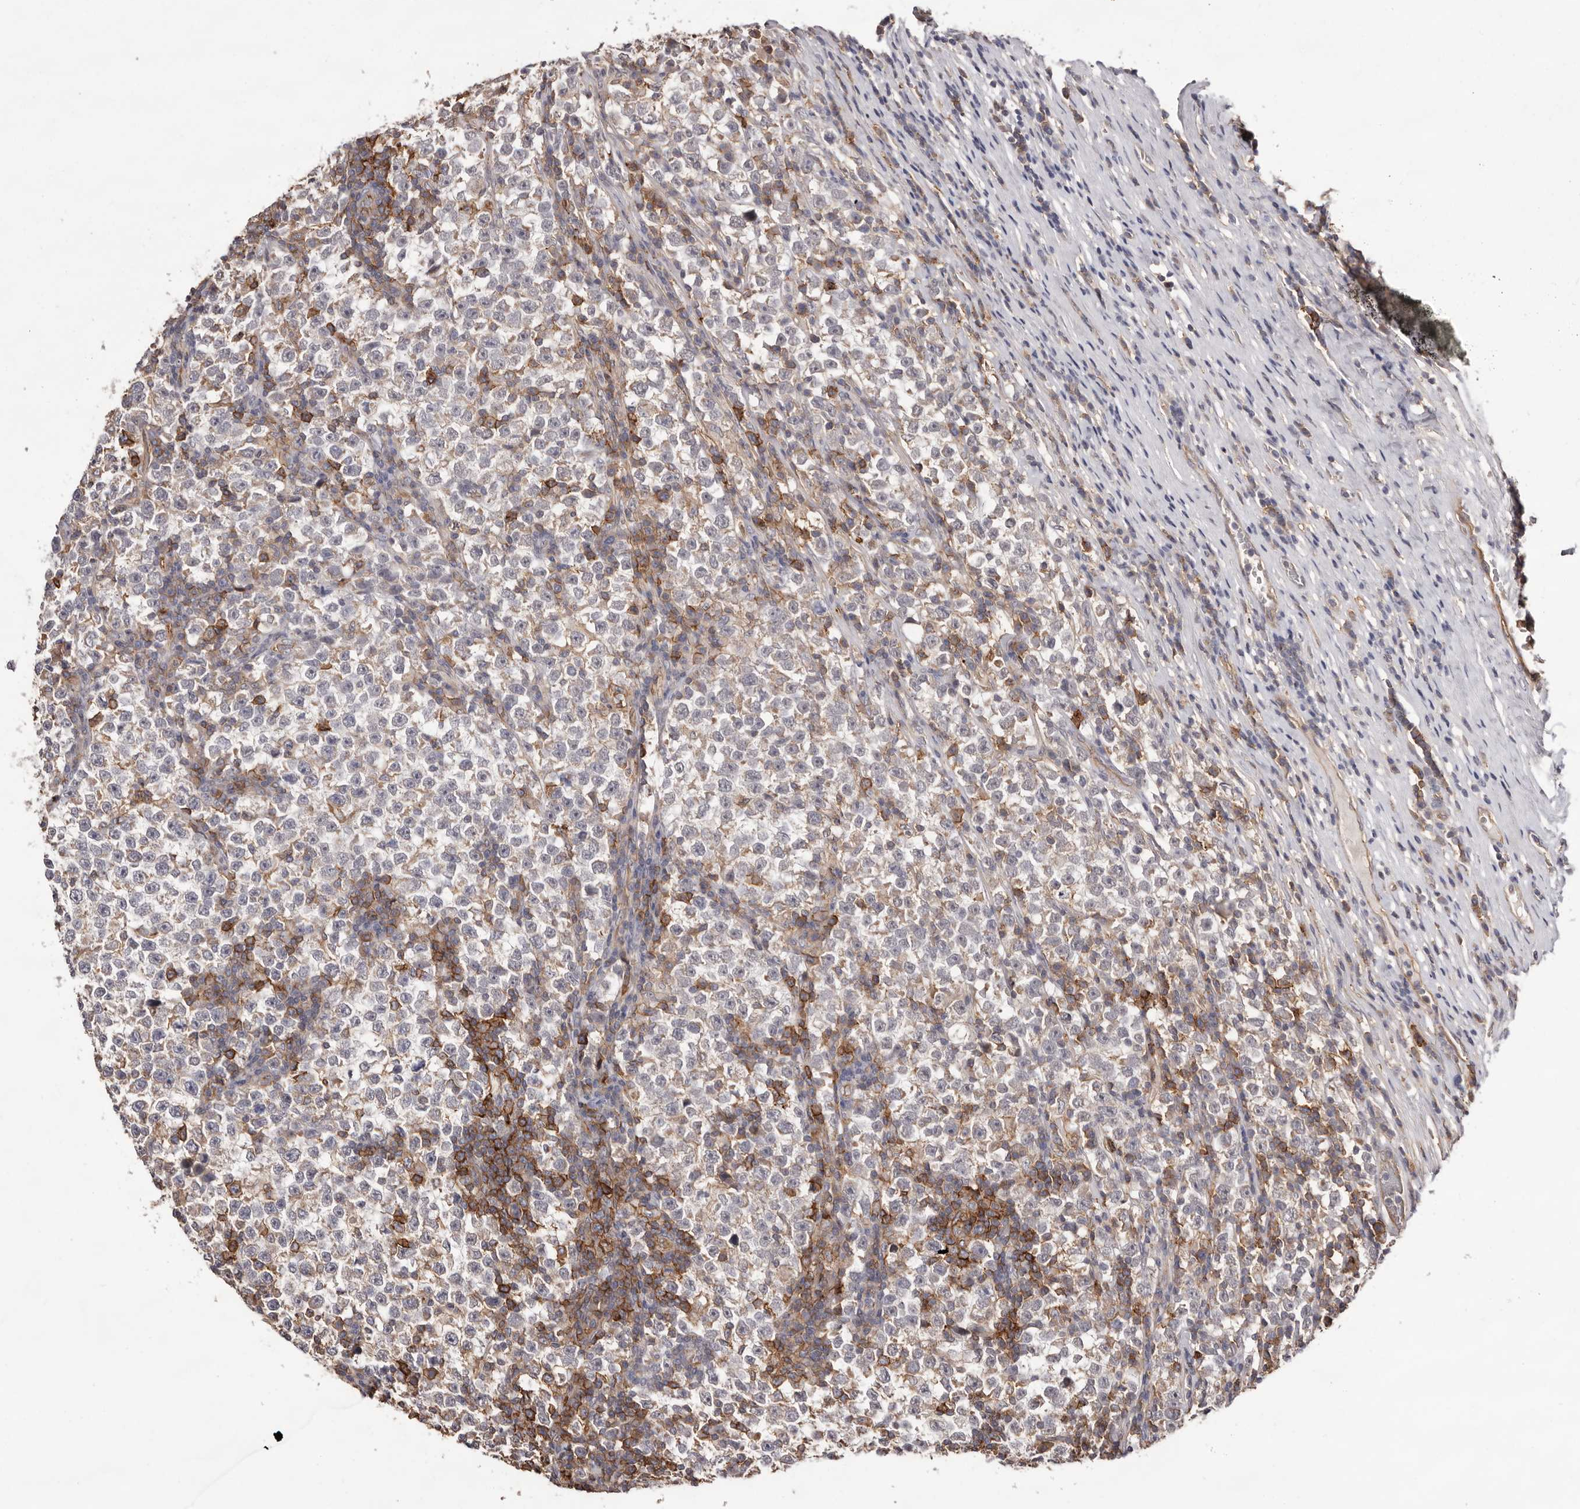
{"staining": {"intensity": "weak", "quantity": "<25%", "location": "cytoplasmic/membranous"}, "tissue": "testis cancer", "cell_type": "Tumor cells", "image_type": "cancer", "snomed": [{"axis": "morphology", "description": "Normal tissue, NOS"}, {"axis": "morphology", "description": "Seminoma, NOS"}, {"axis": "topography", "description": "Testis"}], "caption": "Immunohistochemistry image of neoplastic tissue: seminoma (testis) stained with DAB exhibits no significant protein positivity in tumor cells.", "gene": "MMACHC", "patient": {"sex": "male", "age": 43}}